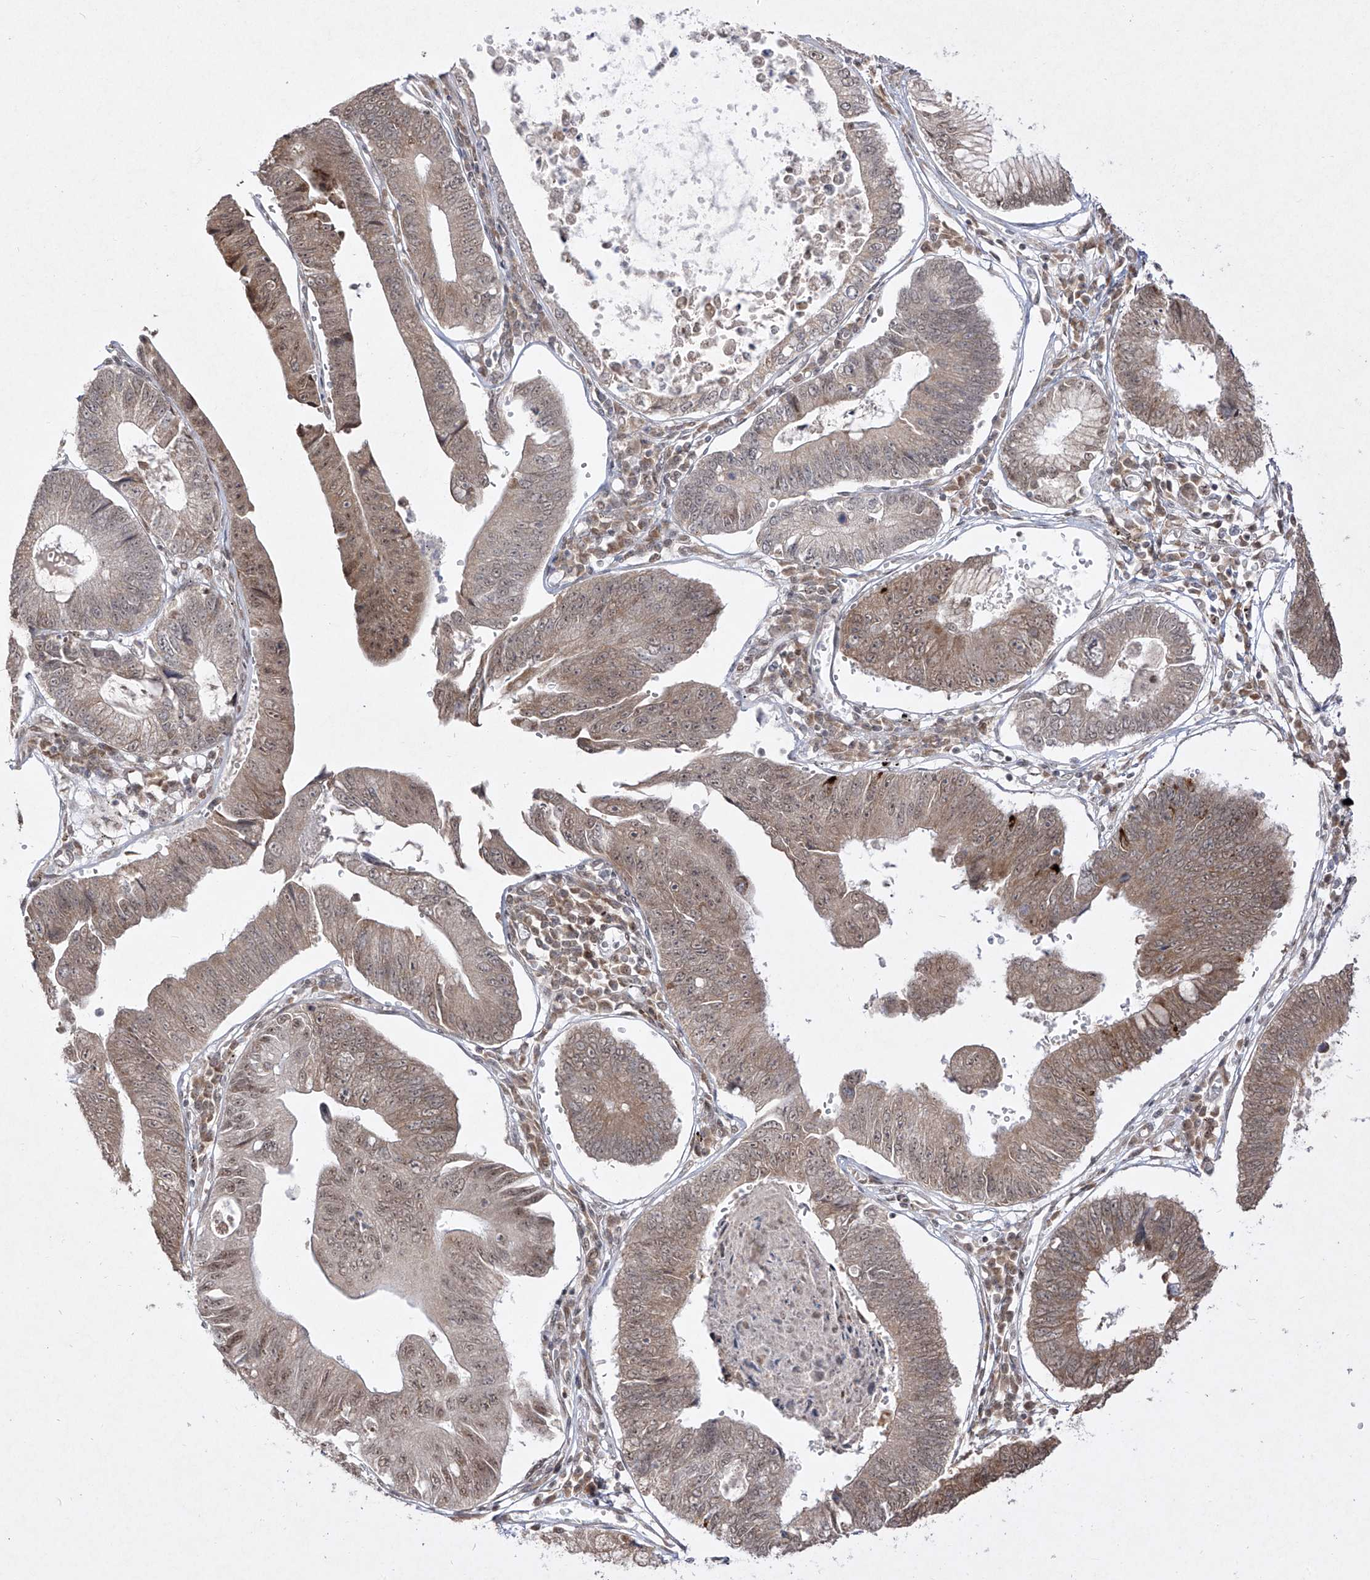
{"staining": {"intensity": "moderate", "quantity": "25%-75%", "location": "cytoplasmic/membranous,nuclear"}, "tissue": "stomach cancer", "cell_type": "Tumor cells", "image_type": "cancer", "snomed": [{"axis": "morphology", "description": "Adenocarcinoma, NOS"}, {"axis": "topography", "description": "Stomach"}], "caption": "Moderate cytoplasmic/membranous and nuclear staining for a protein is identified in approximately 25%-75% of tumor cells of stomach cancer (adenocarcinoma) using IHC.", "gene": "SNRNP27", "patient": {"sex": "male", "age": 59}}